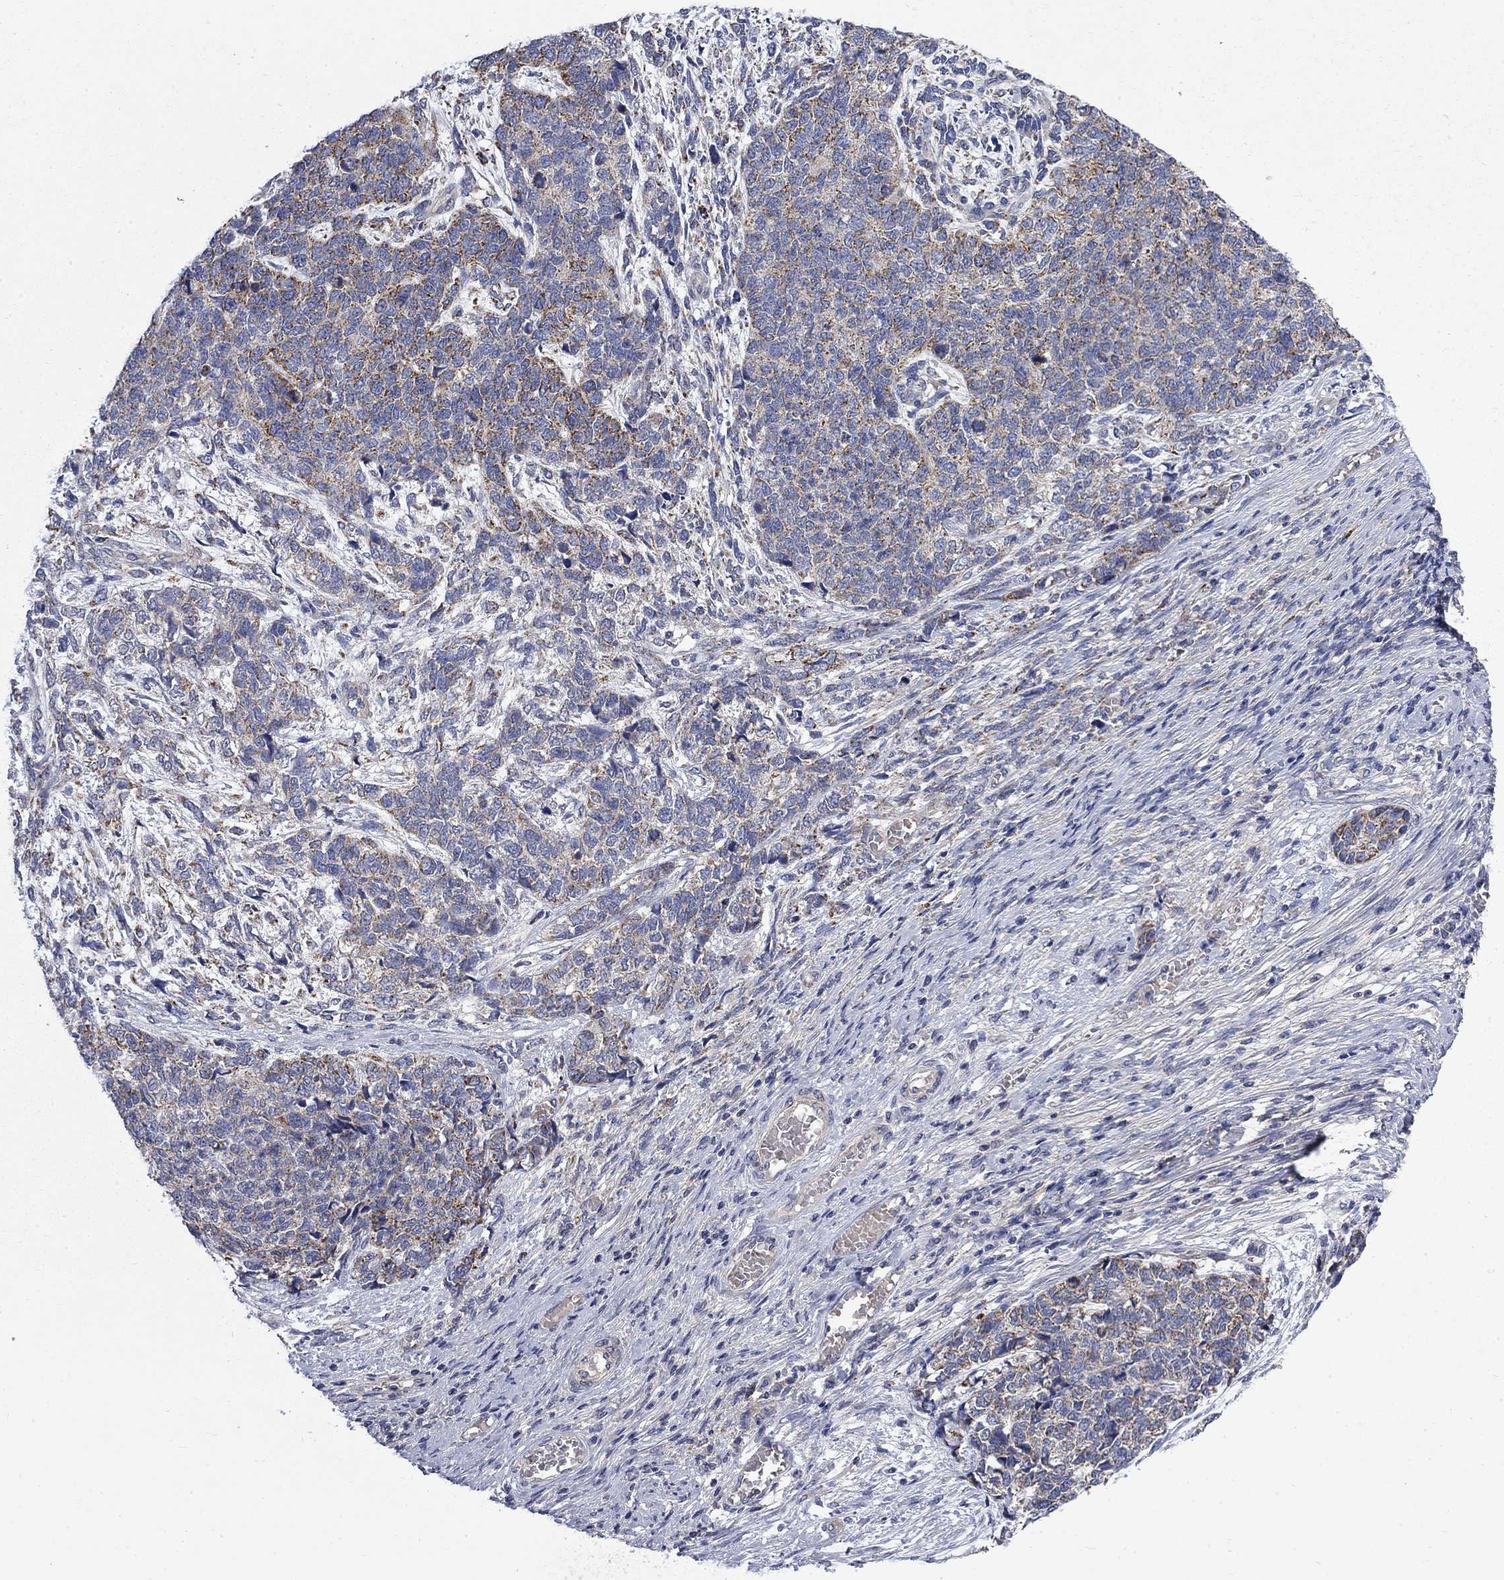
{"staining": {"intensity": "strong", "quantity": "25%-75%", "location": "cytoplasmic/membranous"}, "tissue": "cervical cancer", "cell_type": "Tumor cells", "image_type": "cancer", "snomed": [{"axis": "morphology", "description": "Squamous cell carcinoma, NOS"}, {"axis": "topography", "description": "Cervix"}], "caption": "Approximately 25%-75% of tumor cells in human cervical cancer display strong cytoplasmic/membranous protein positivity as visualized by brown immunohistochemical staining.", "gene": "HSPA12A", "patient": {"sex": "female", "age": 63}}